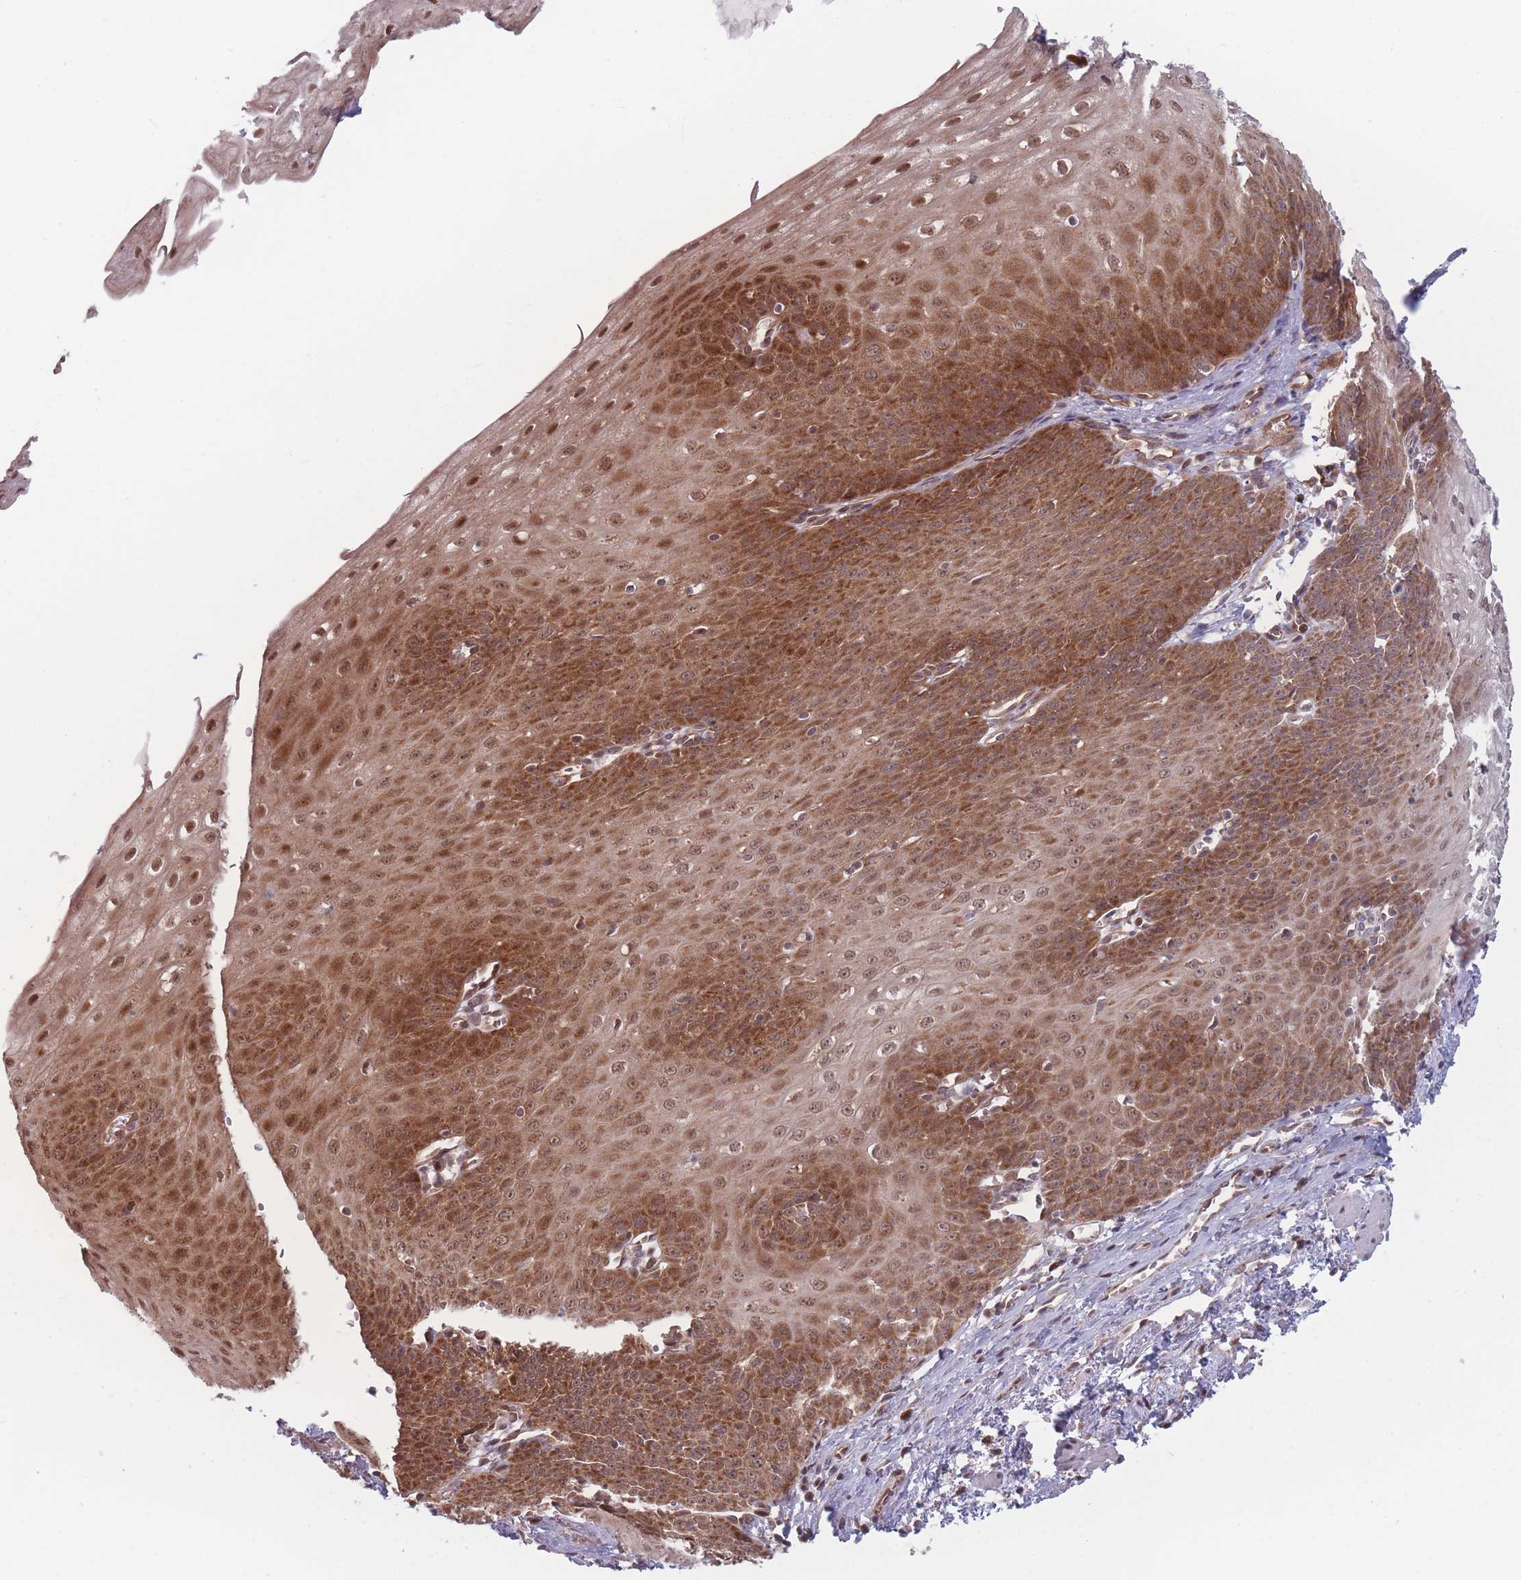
{"staining": {"intensity": "strong", "quantity": ">75%", "location": "cytoplasmic/membranous,nuclear"}, "tissue": "esophagus", "cell_type": "Squamous epithelial cells", "image_type": "normal", "snomed": [{"axis": "morphology", "description": "Normal tissue, NOS"}, {"axis": "topography", "description": "Esophagus"}], "caption": "A brown stain shows strong cytoplasmic/membranous,nuclear positivity of a protein in squamous epithelial cells of normal human esophagus. (Stains: DAB in brown, nuclei in blue, Microscopy: brightfield microscopy at high magnification).", "gene": "RPS18", "patient": {"sex": "male", "age": 71}}